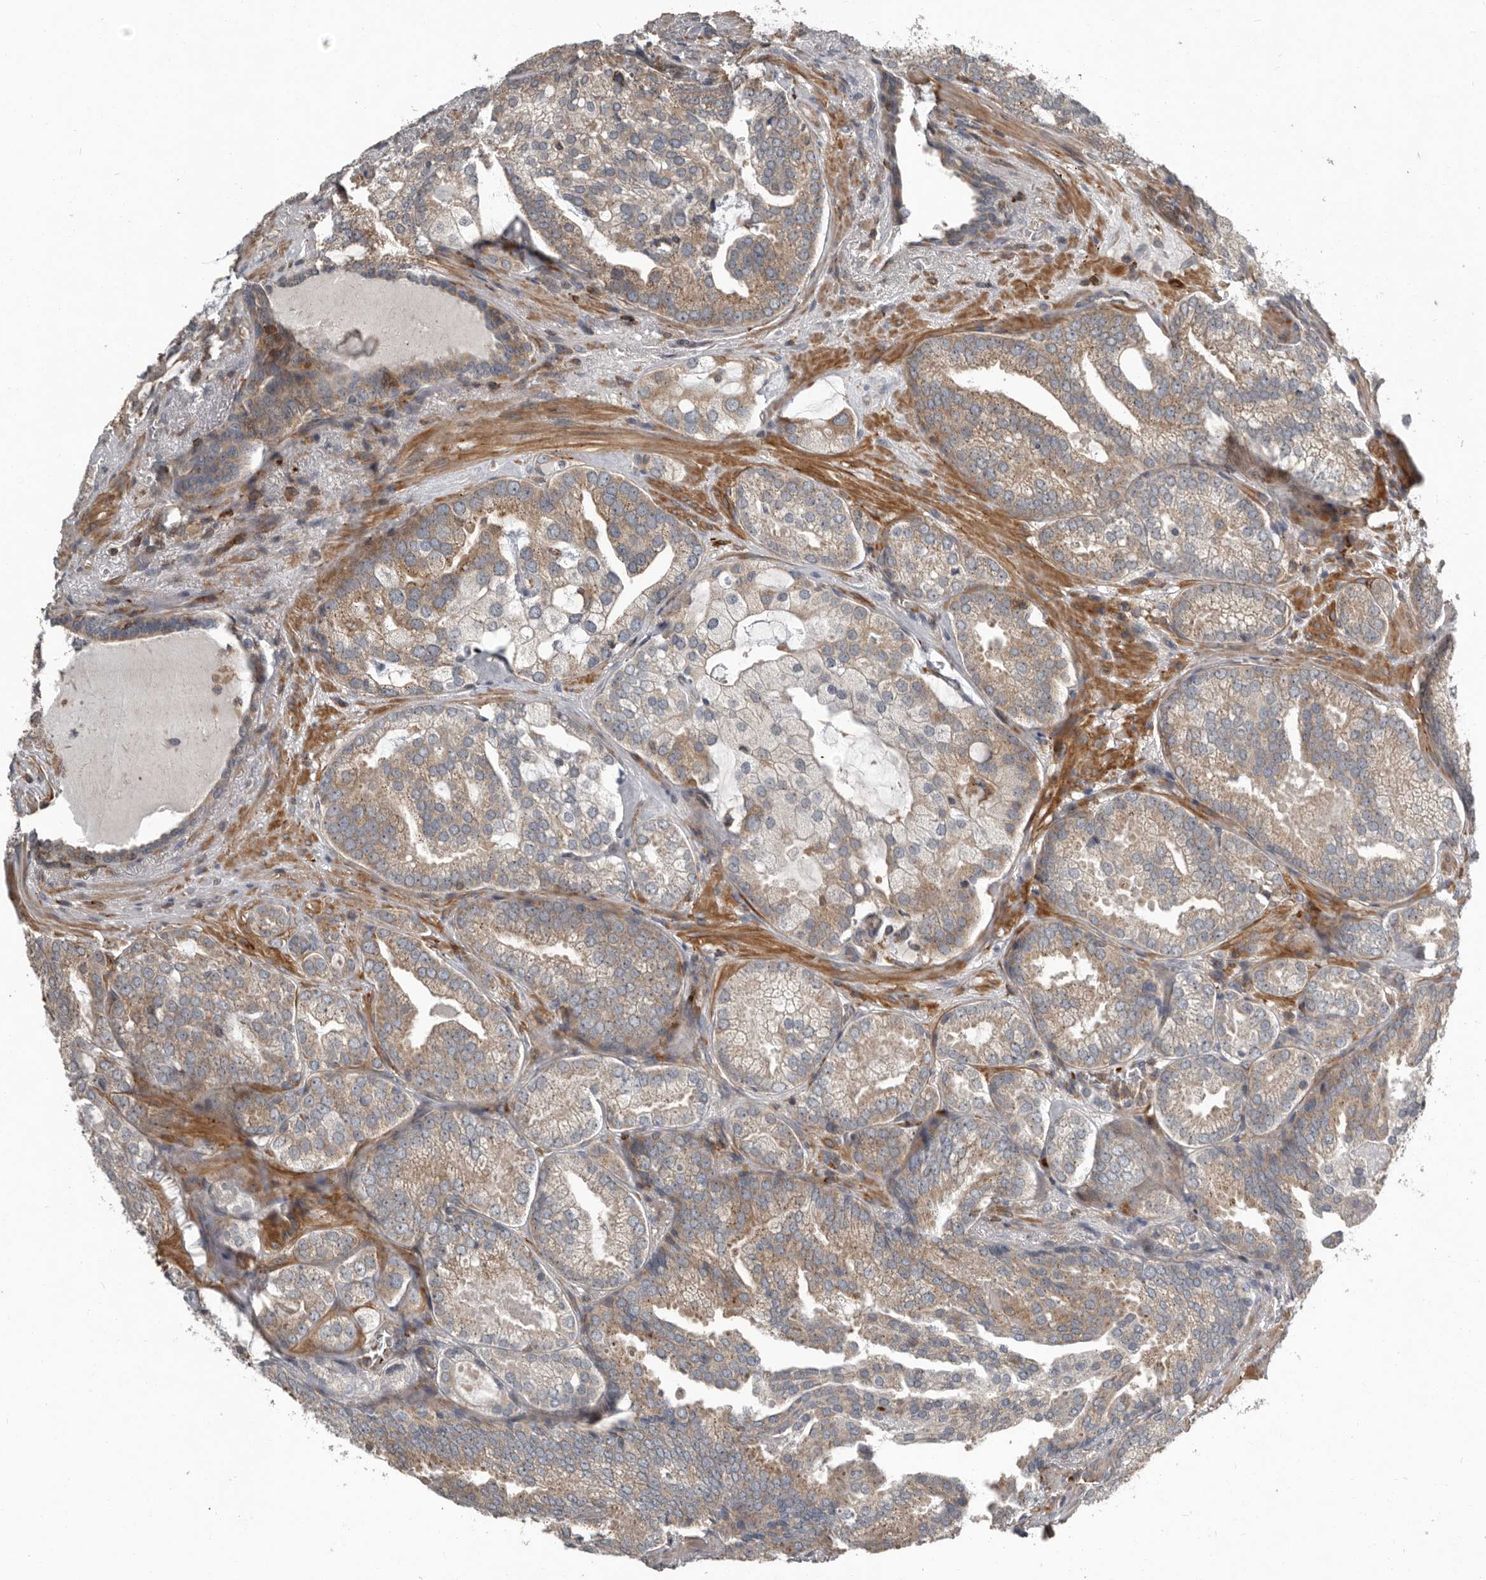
{"staining": {"intensity": "weak", "quantity": "25%-75%", "location": "cytoplasmic/membranous"}, "tissue": "prostate cancer", "cell_type": "Tumor cells", "image_type": "cancer", "snomed": [{"axis": "morphology", "description": "Normal morphology"}, {"axis": "morphology", "description": "Adenocarcinoma, Low grade"}, {"axis": "topography", "description": "Prostate"}], "caption": "An image of human low-grade adenocarcinoma (prostate) stained for a protein reveals weak cytoplasmic/membranous brown staining in tumor cells. The protein of interest is stained brown, and the nuclei are stained in blue (DAB (3,3'-diaminobenzidine) IHC with brightfield microscopy, high magnification).", "gene": "FBXO31", "patient": {"sex": "male", "age": 72}}